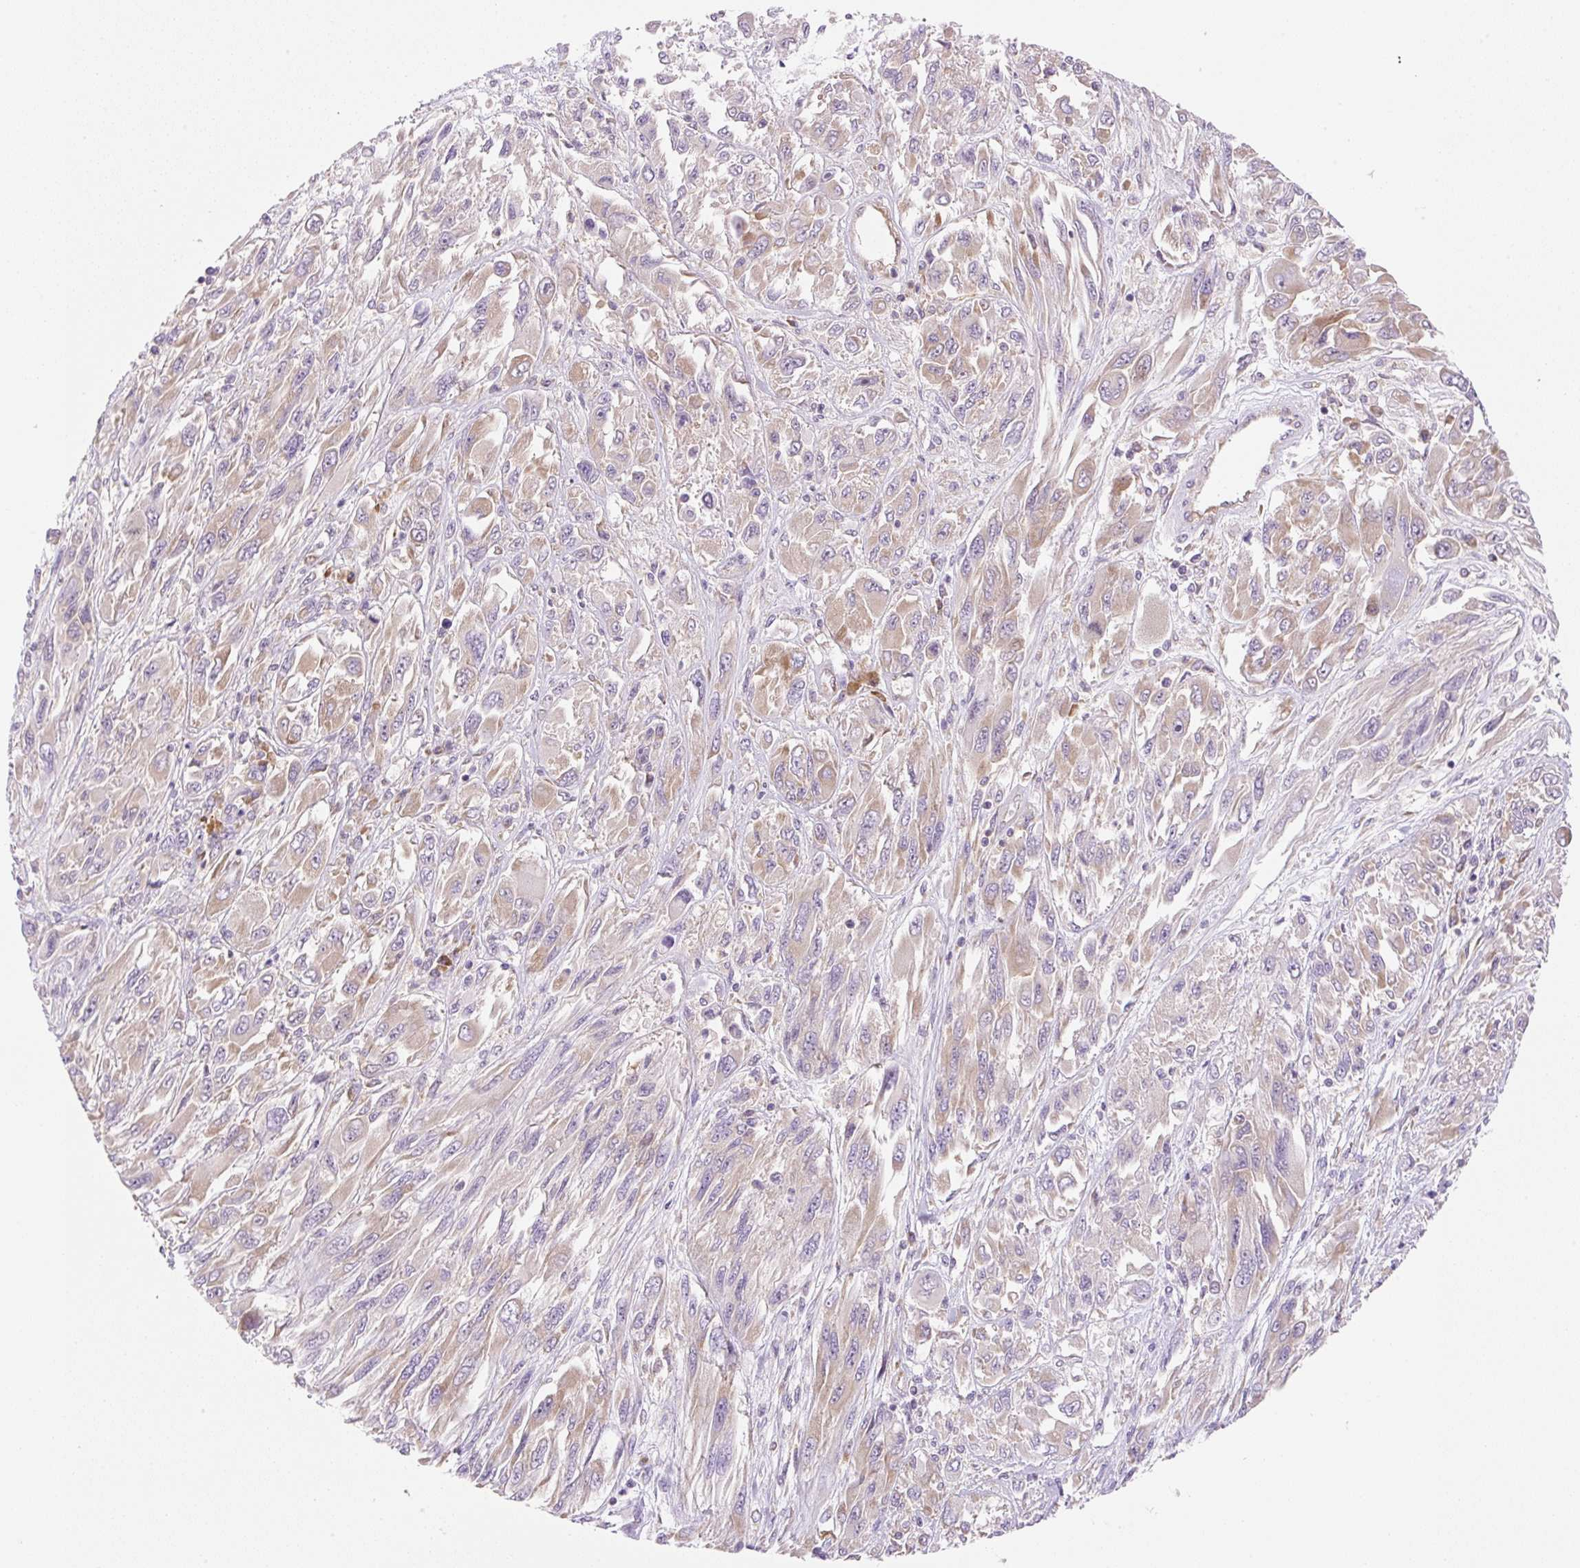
{"staining": {"intensity": "weak", "quantity": ">75%", "location": "cytoplasmic/membranous"}, "tissue": "melanoma", "cell_type": "Tumor cells", "image_type": "cancer", "snomed": [{"axis": "morphology", "description": "Malignant melanoma, NOS"}, {"axis": "topography", "description": "Skin"}], "caption": "Malignant melanoma stained with immunohistochemistry (IHC) reveals weak cytoplasmic/membranous expression in approximately >75% of tumor cells.", "gene": "RPL18A", "patient": {"sex": "female", "age": 91}}